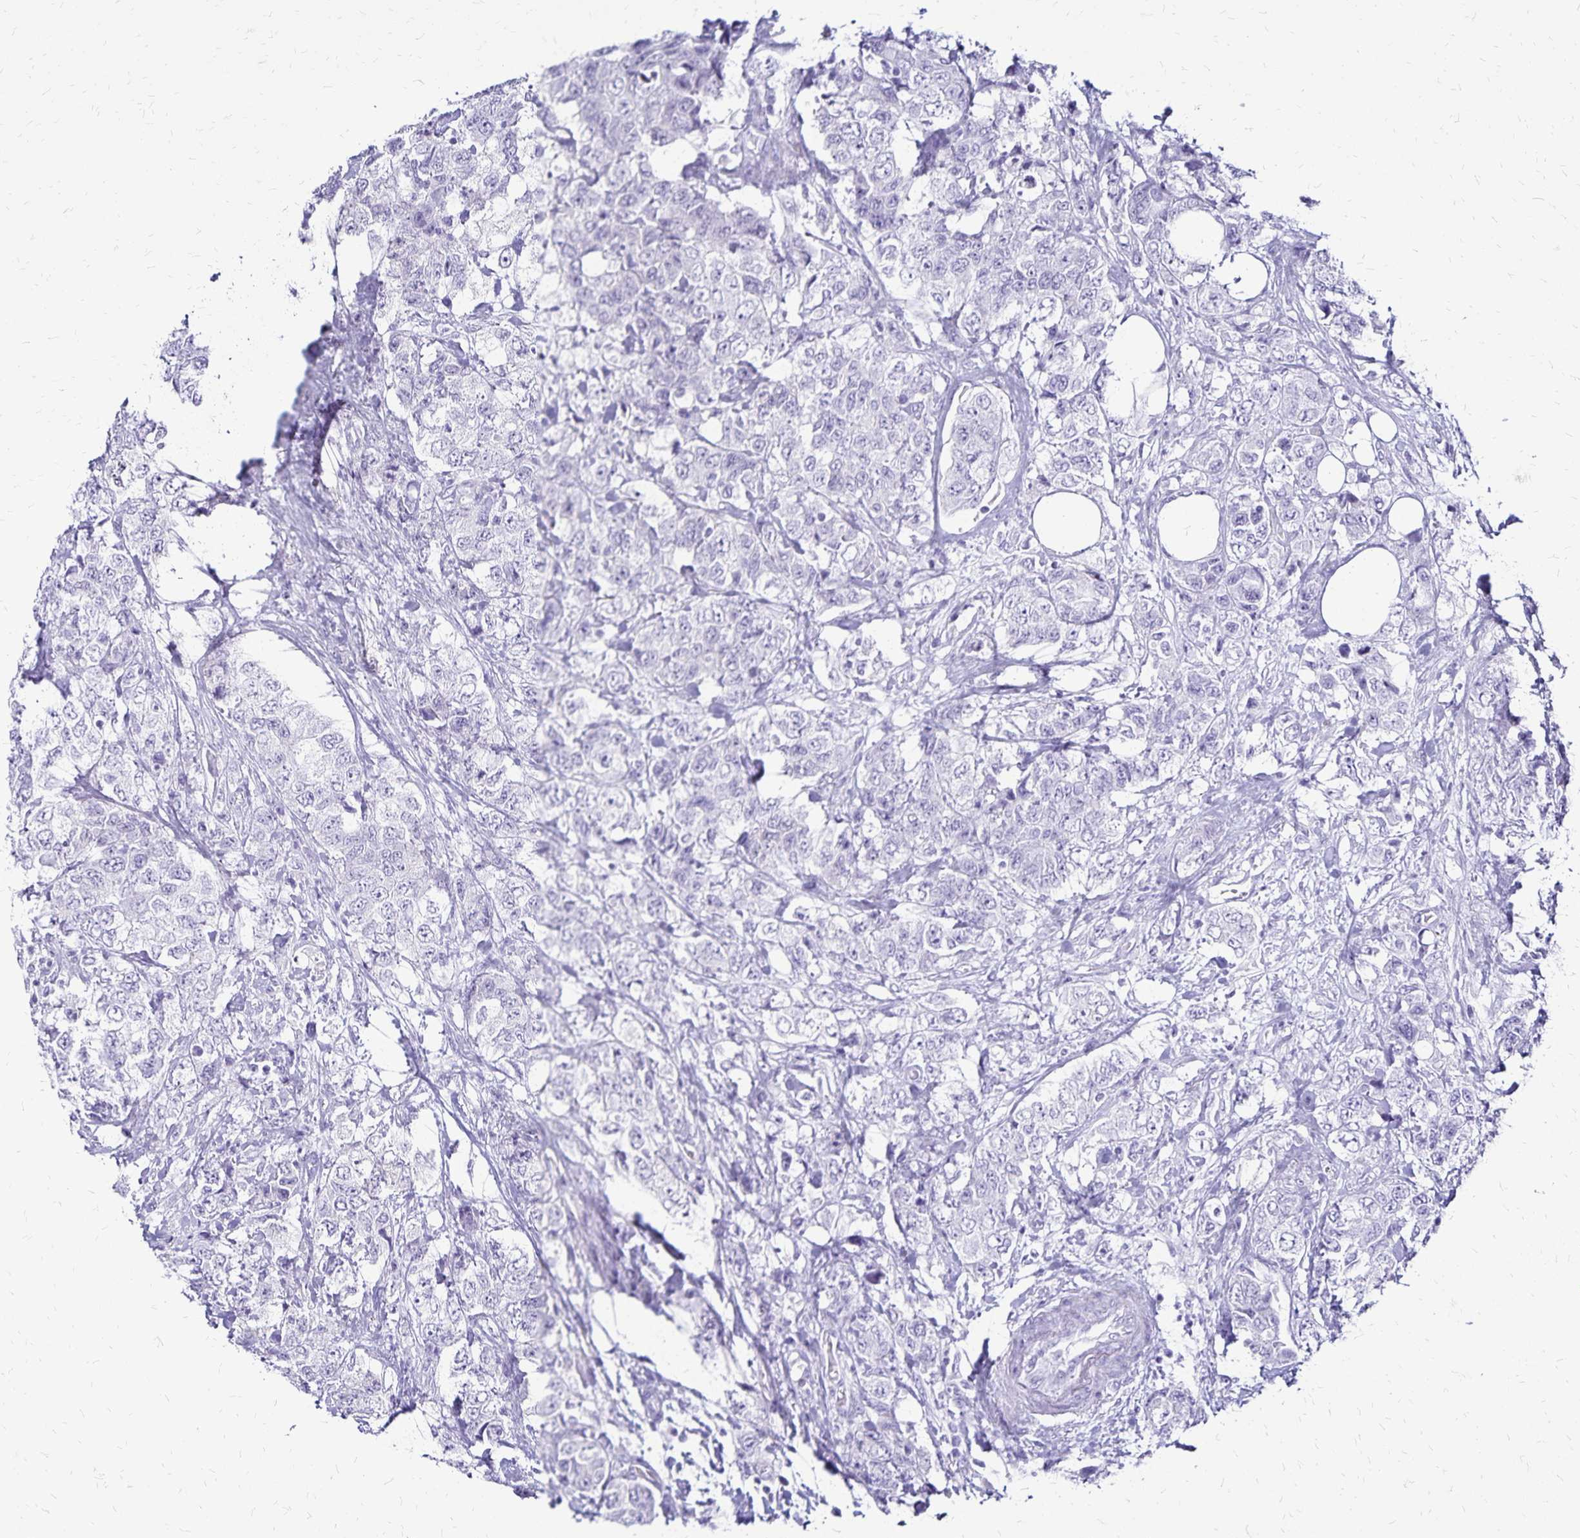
{"staining": {"intensity": "negative", "quantity": "none", "location": "none"}, "tissue": "urothelial cancer", "cell_type": "Tumor cells", "image_type": "cancer", "snomed": [{"axis": "morphology", "description": "Urothelial carcinoma, High grade"}, {"axis": "topography", "description": "Urinary bladder"}], "caption": "A micrograph of urothelial carcinoma (high-grade) stained for a protein reveals no brown staining in tumor cells. (DAB (3,3'-diaminobenzidine) immunohistochemistry (IHC) with hematoxylin counter stain).", "gene": "LIN28B", "patient": {"sex": "female", "age": 78}}